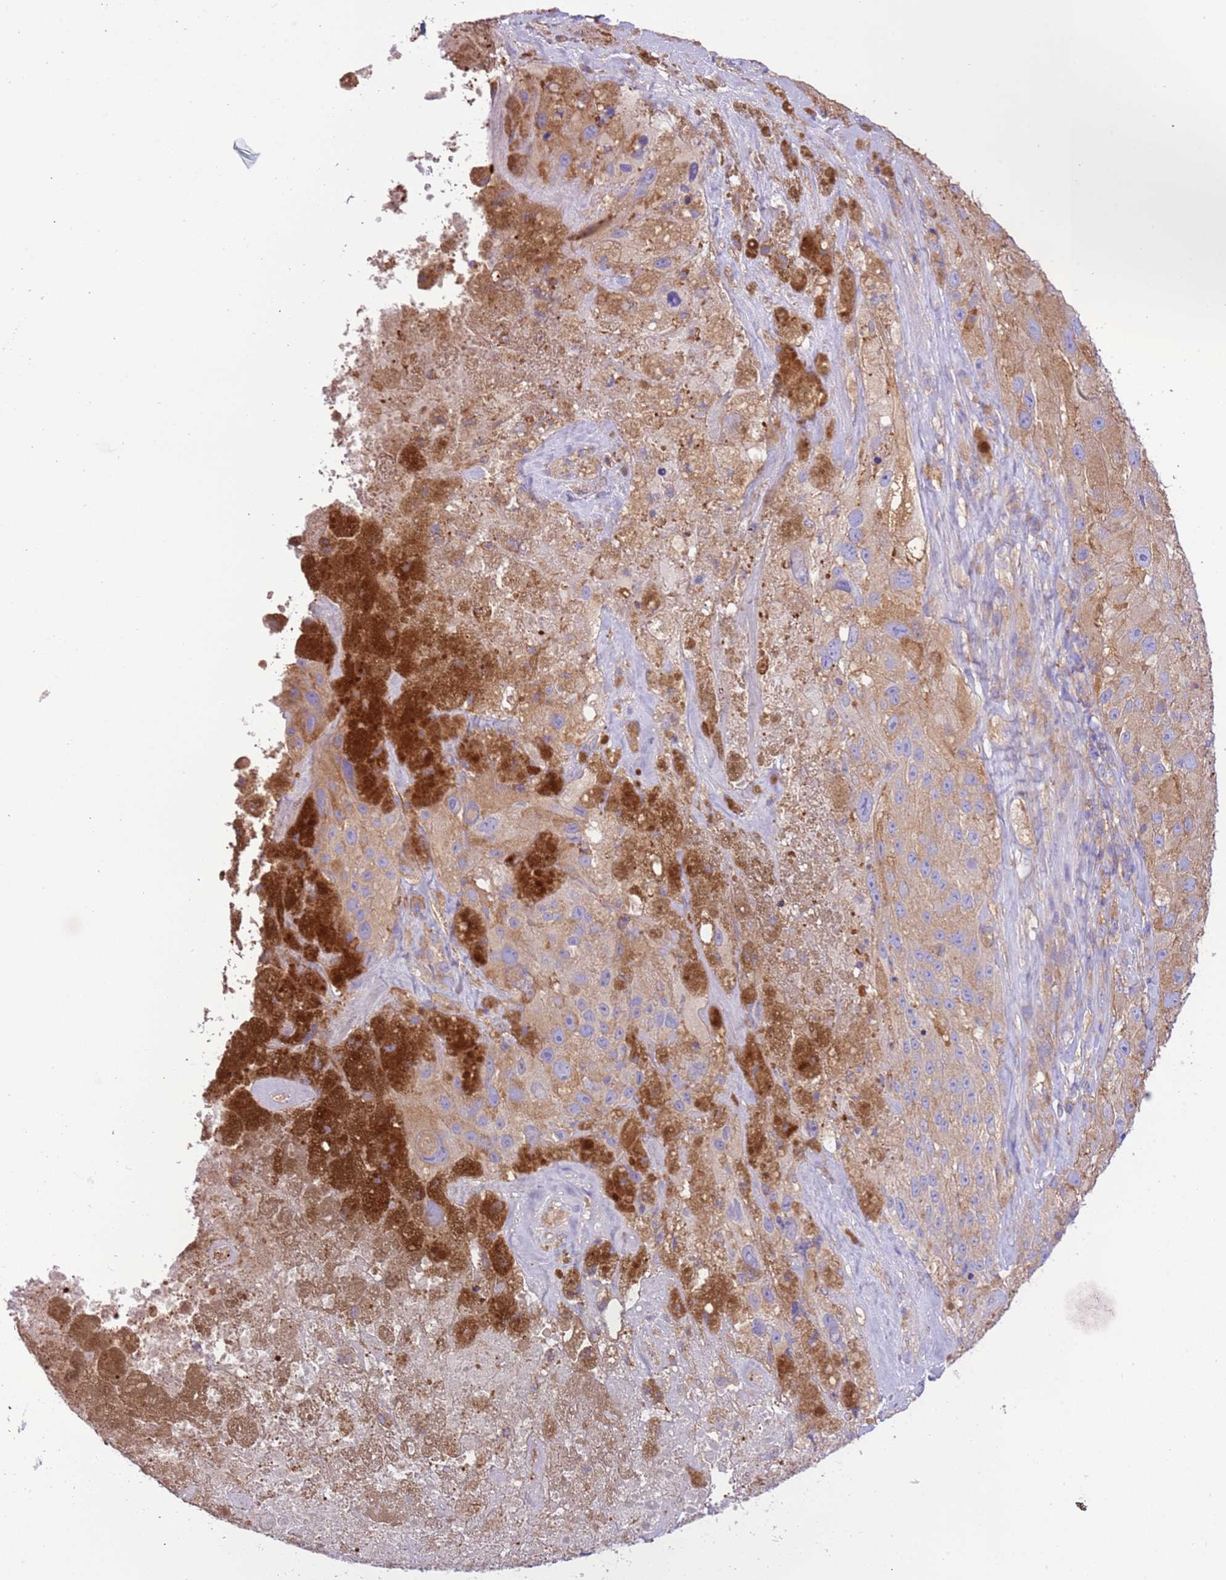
{"staining": {"intensity": "weak", "quantity": ">75%", "location": "cytoplasmic/membranous"}, "tissue": "melanoma", "cell_type": "Tumor cells", "image_type": "cancer", "snomed": [{"axis": "morphology", "description": "Malignant melanoma, Metastatic site"}, {"axis": "topography", "description": "Lymph node"}], "caption": "Tumor cells reveal weak cytoplasmic/membranous staining in about >75% of cells in melanoma.", "gene": "NAALADL1", "patient": {"sex": "male", "age": 62}}